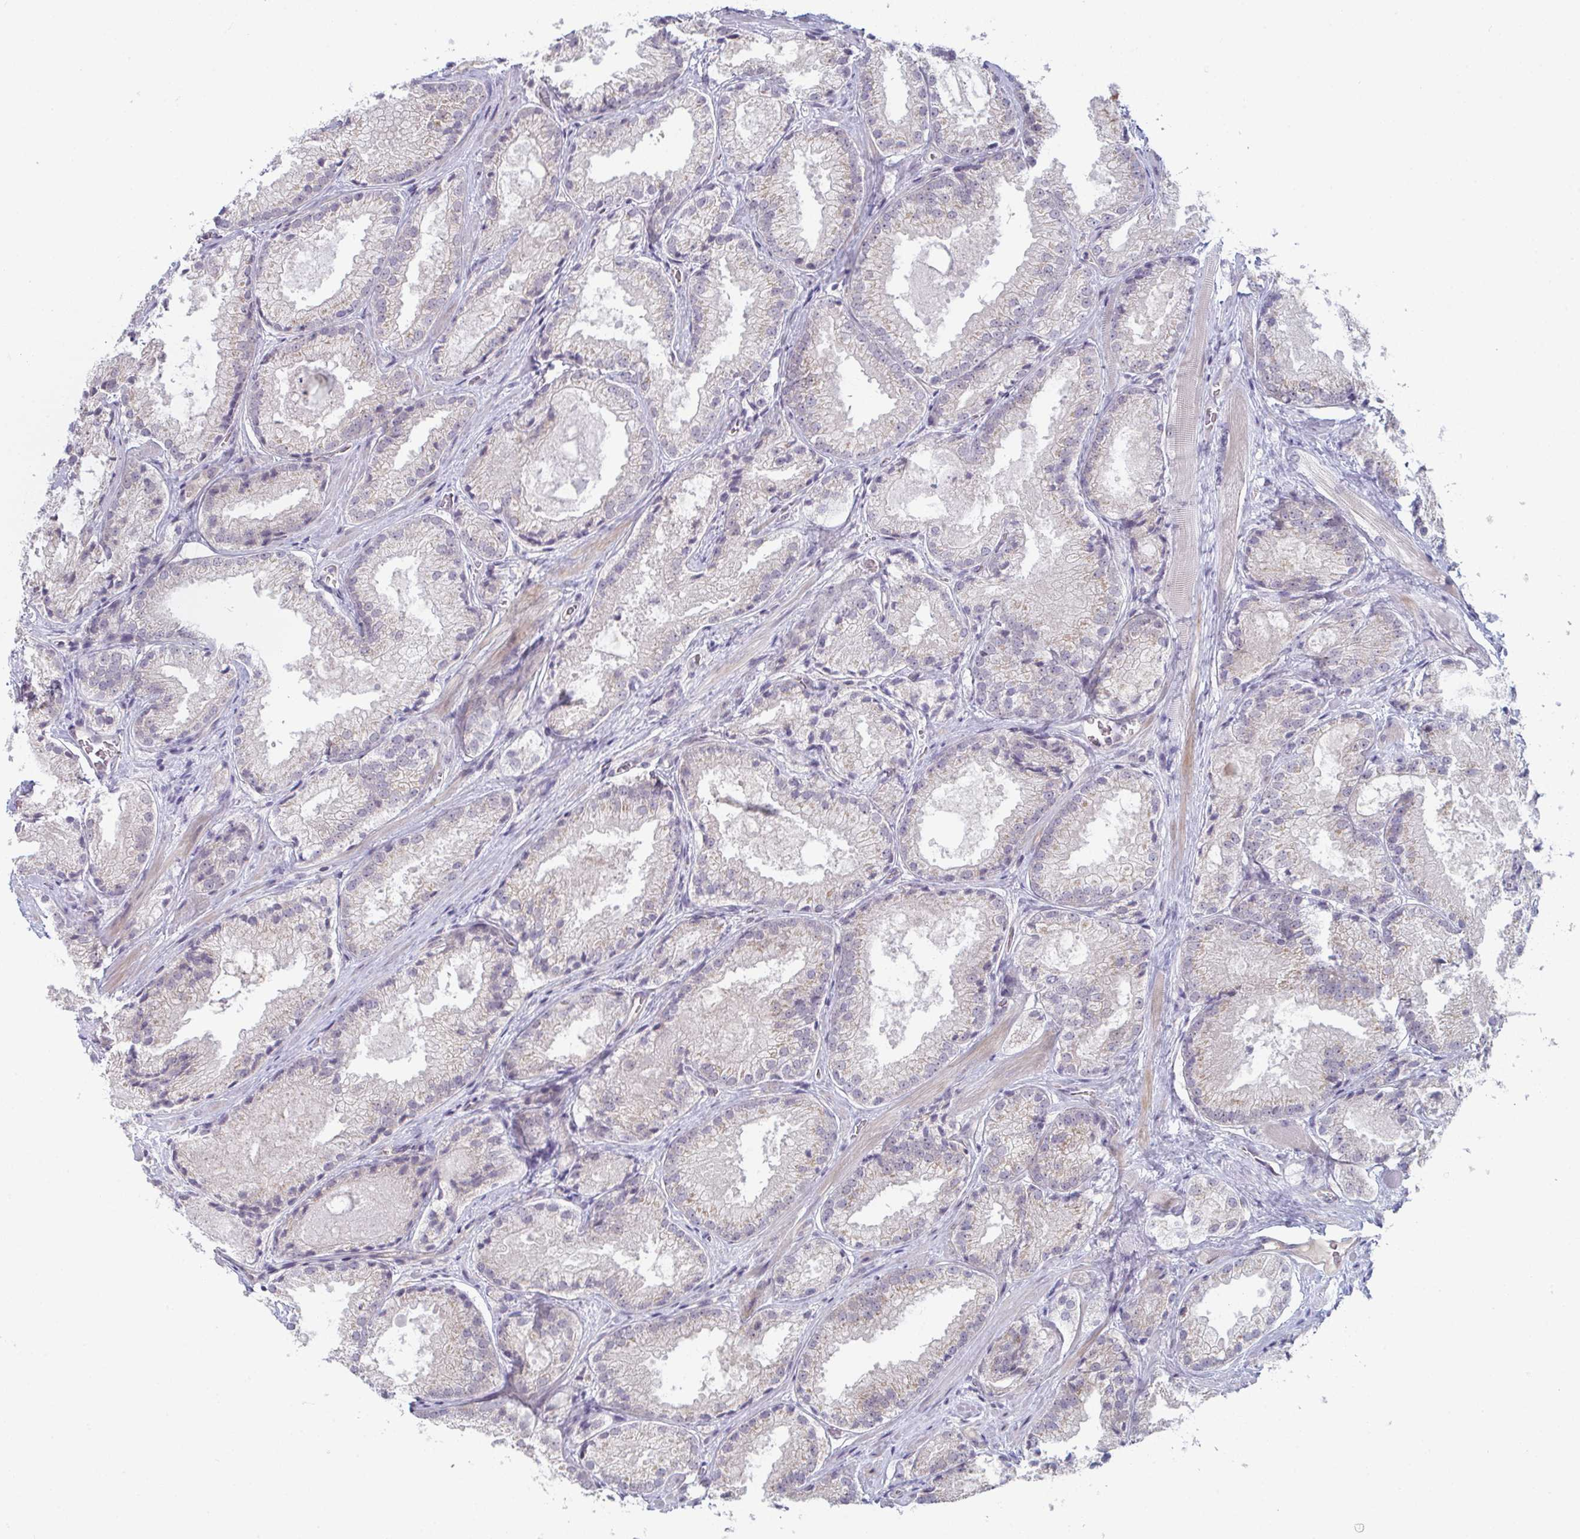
{"staining": {"intensity": "weak", "quantity": "<25%", "location": "cytoplasmic/membranous"}, "tissue": "prostate cancer", "cell_type": "Tumor cells", "image_type": "cancer", "snomed": [{"axis": "morphology", "description": "Adenocarcinoma, High grade"}, {"axis": "topography", "description": "Prostate"}], "caption": "Immunohistochemical staining of prostate adenocarcinoma (high-grade) reveals no significant expression in tumor cells. (Stains: DAB immunohistochemistry with hematoxylin counter stain, Microscopy: brightfield microscopy at high magnification).", "gene": "ZNF214", "patient": {"sex": "male", "age": 68}}